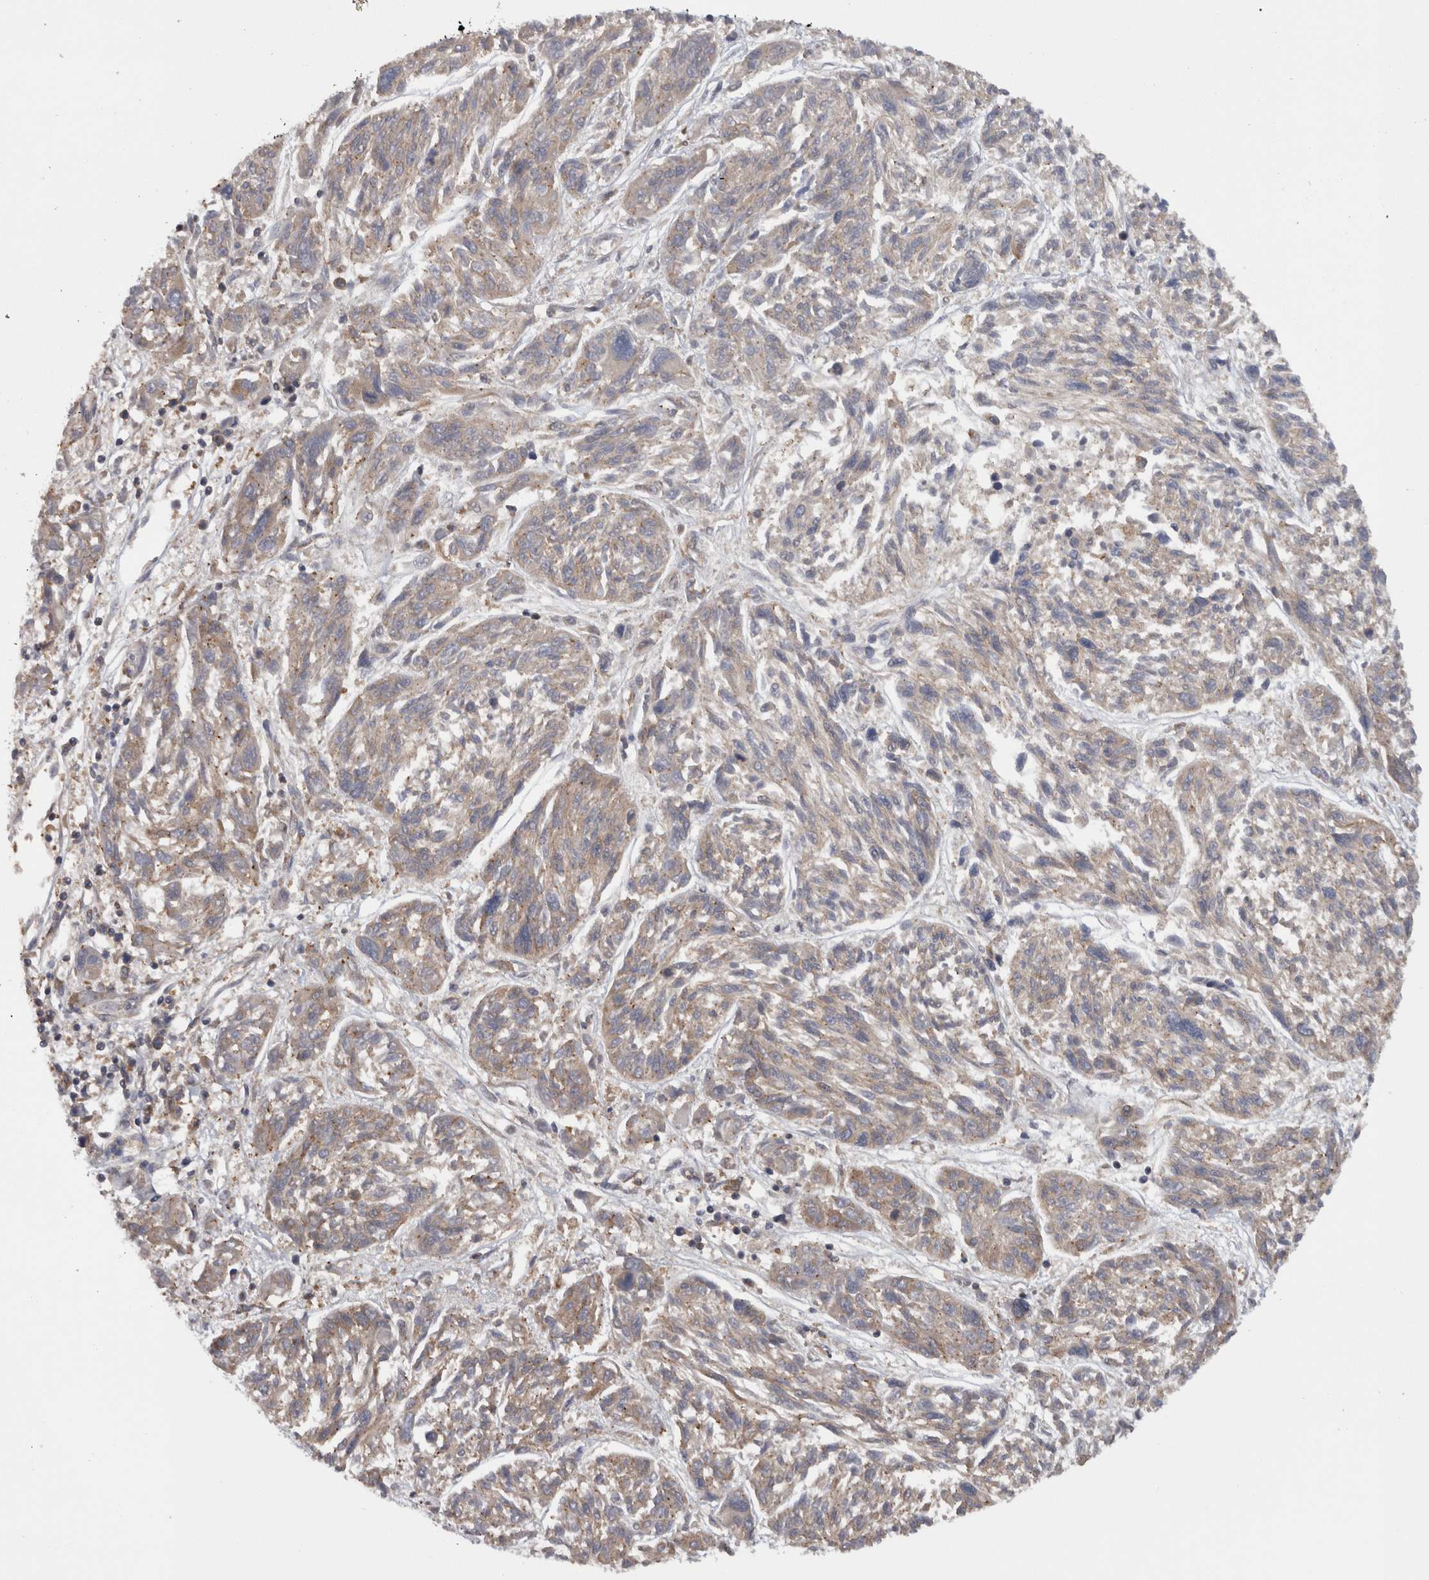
{"staining": {"intensity": "moderate", "quantity": ">75%", "location": "cytoplasmic/membranous"}, "tissue": "melanoma", "cell_type": "Tumor cells", "image_type": "cancer", "snomed": [{"axis": "morphology", "description": "Malignant melanoma, NOS"}, {"axis": "topography", "description": "Skin"}], "caption": "Immunohistochemistry (DAB) staining of melanoma shows moderate cytoplasmic/membranous protein expression in about >75% of tumor cells.", "gene": "SMCR8", "patient": {"sex": "male", "age": 53}}